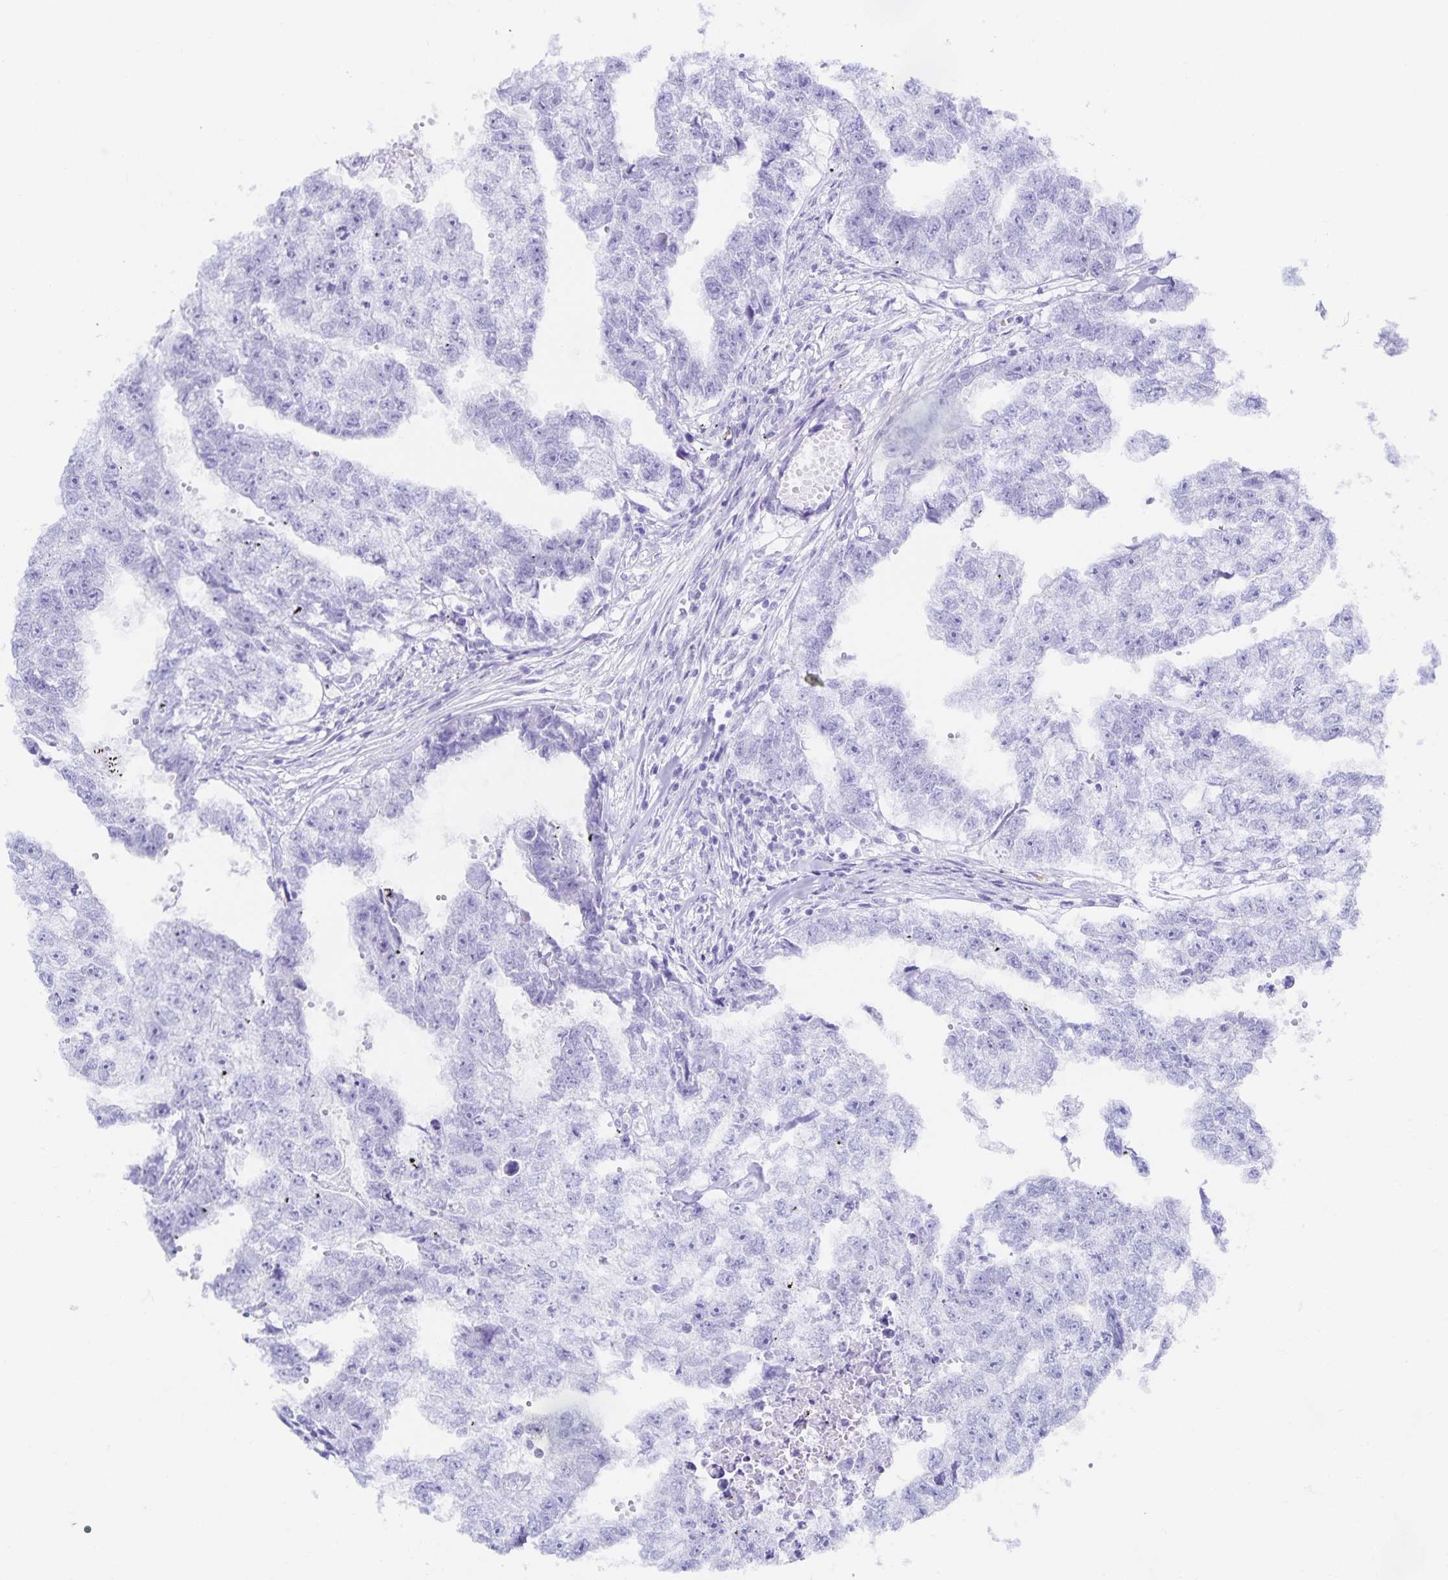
{"staining": {"intensity": "negative", "quantity": "none", "location": "none"}, "tissue": "testis cancer", "cell_type": "Tumor cells", "image_type": "cancer", "snomed": [{"axis": "morphology", "description": "Carcinoma, Embryonal, NOS"}, {"axis": "morphology", "description": "Teratoma, malignant, NOS"}, {"axis": "topography", "description": "Testis"}], "caption": "Human testis malignant teratoma stained for a protein using immunohistochemistry demonstrates no positivity in tumor cells.", "gene": "SNTN", "patient": {"sex": "male", "age": 44}}